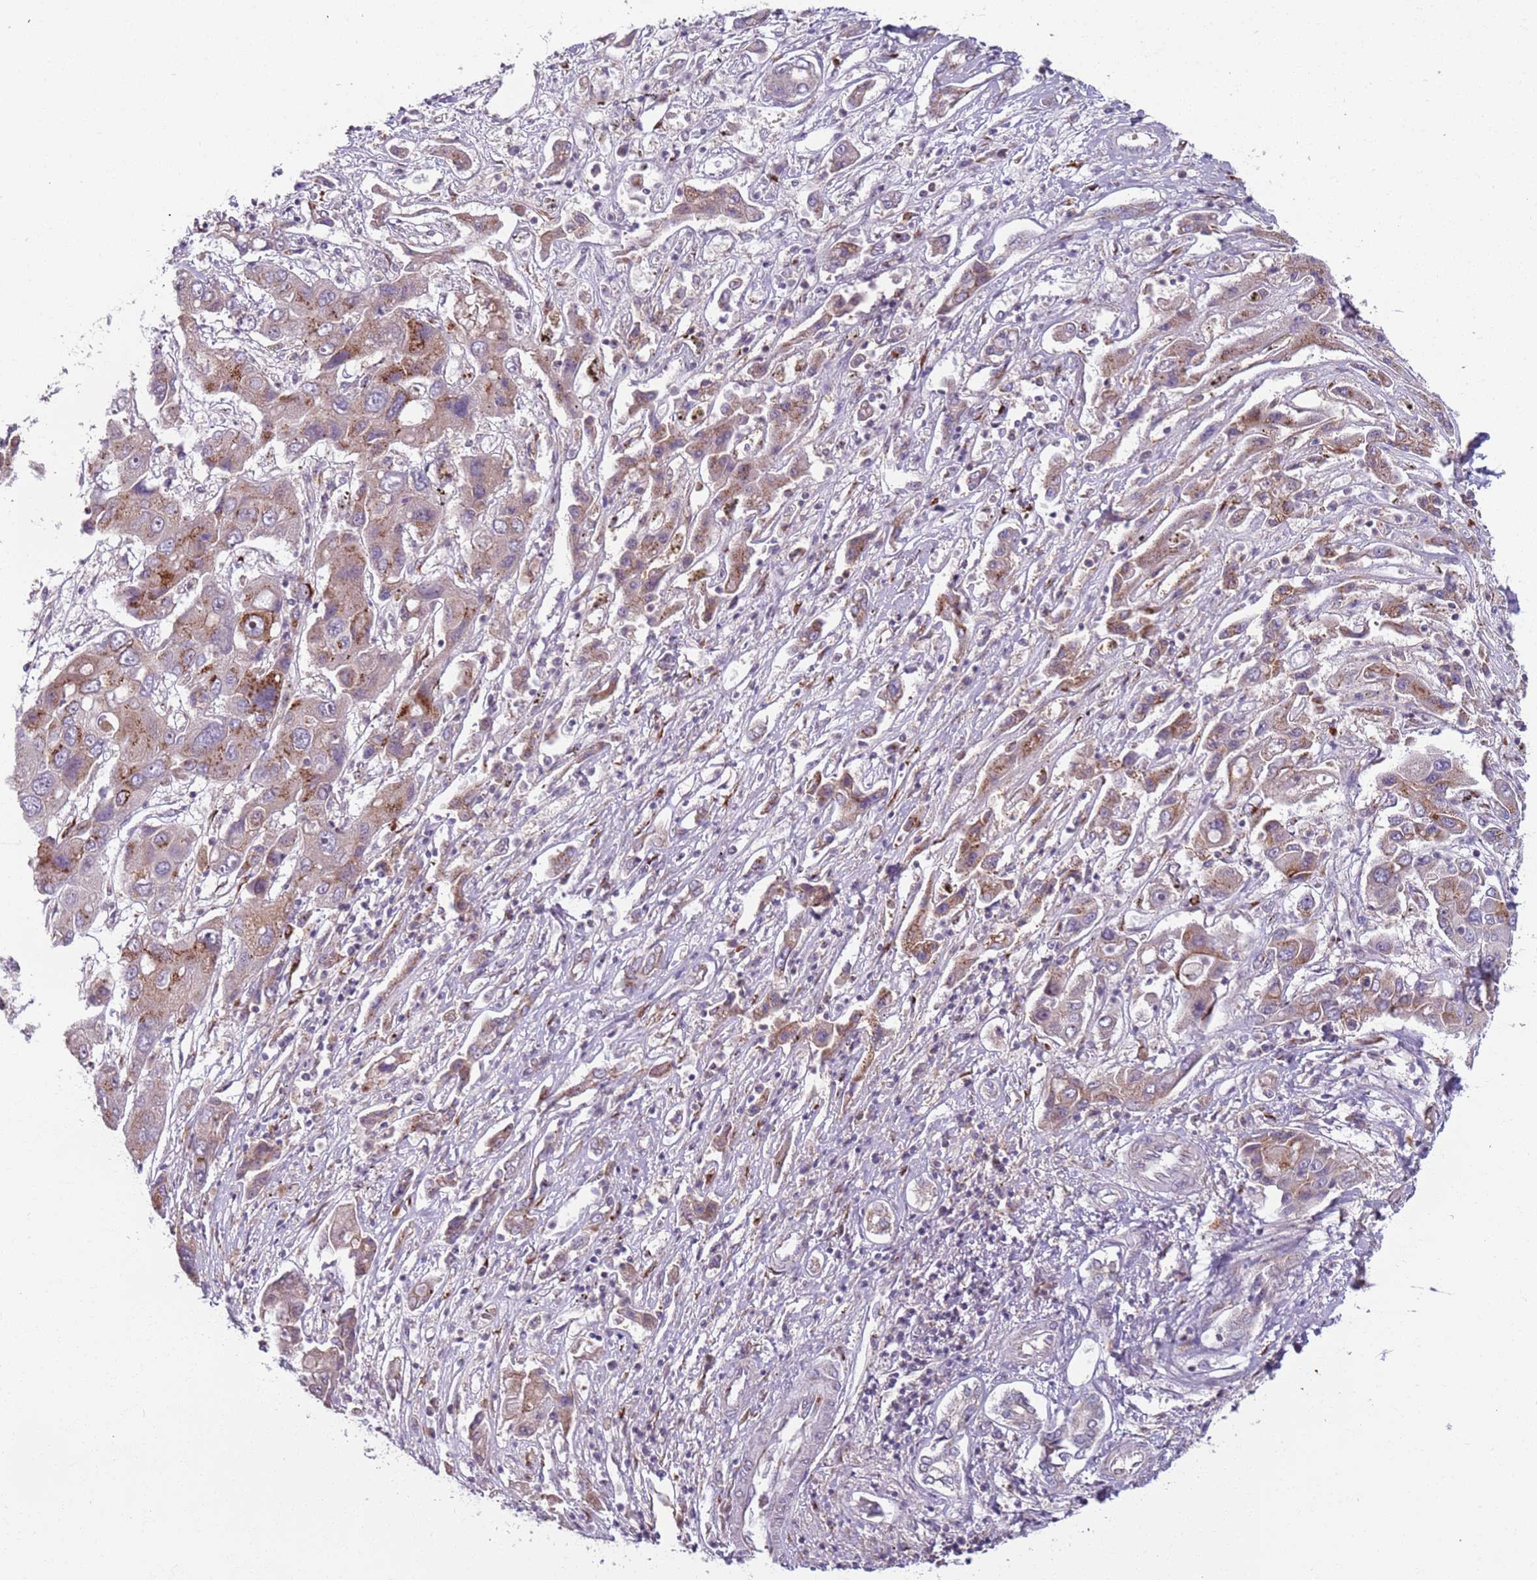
{"staining": {"intensity": "moderate", "quantity": "25%-75%", "location": "cytoplasmic/membranous"}, "tissue": "liver cancer", "cell_type": "Tumor cells", "image_type": "cancer", "snomed": [{"axis": "morphology", "description": "Cholangiocarcinoma"}, {"axis": "topography", "description": "Liver"}], "caption": "Cholangiocarcinoma (liver) was stained to show a protein in brown. There is medium levels of moderate cytoplasmic/membranous staining in about 25%-75% of tumor cells. (Stains: DAB in brown, nuclei in blue, Microscopy: brightfield microscopy at high magnification).", "gene": "AKTIP", "patient": {"sex": "male", "age": 67}}